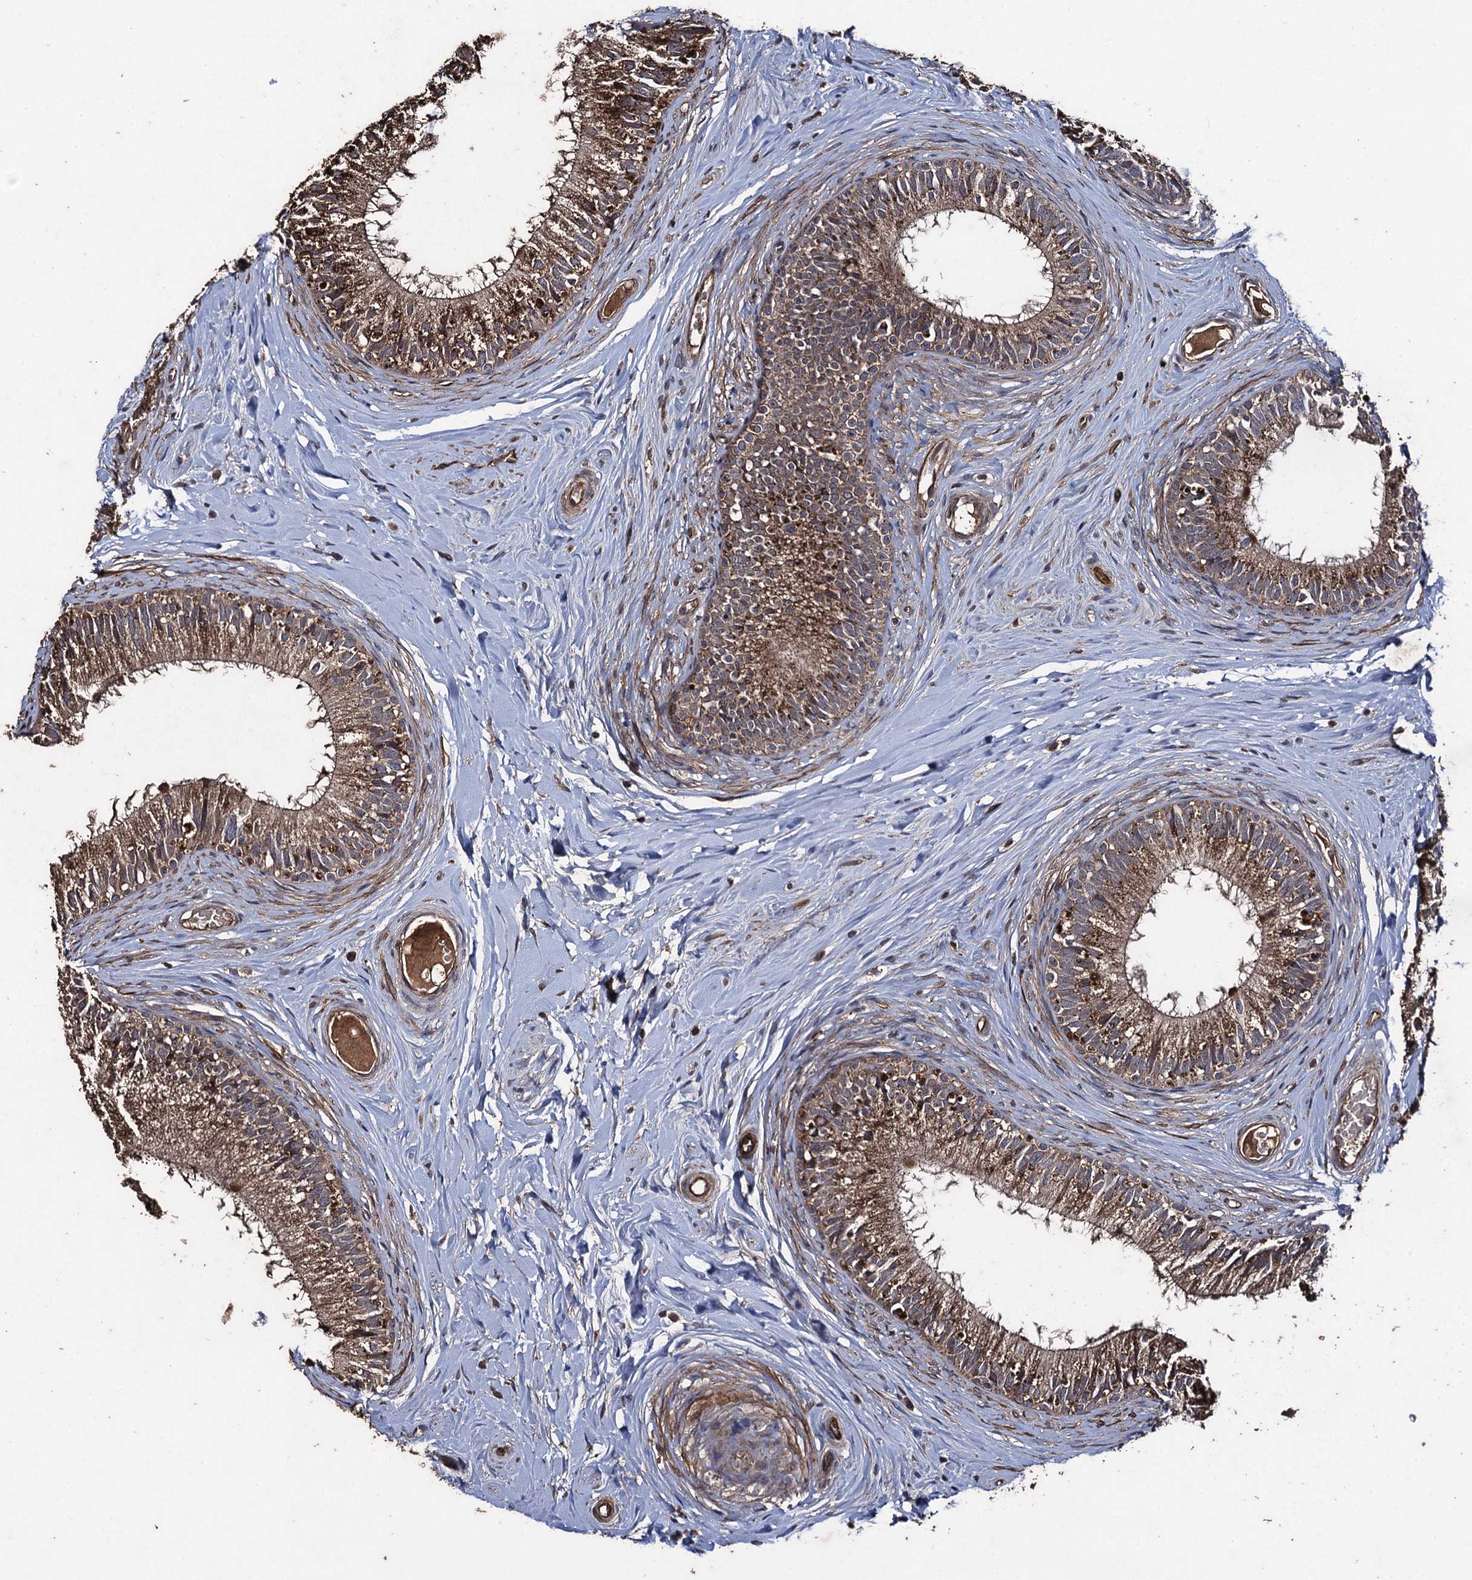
{"staining": {"intensity": "moderate", "quantity": ">75%", "location": "cytoplasmic/membranous"}, "tissue": "epididymis", "cell_type": "Glandular cells", "image_type": "normal", "snomed": [{"axis": "morphology", "description": "Normal tissue, NOS"}, {"axis": "topography", "description": "Epididymis"}], "caption": "Human epididymis stained for a protein (brown) reveals moderate cytoplasmic/membranous positive positivity in about >75% of glandular cells.", "gene": "TXNDC11", "patient": {"sex": "male", "age": 33}}